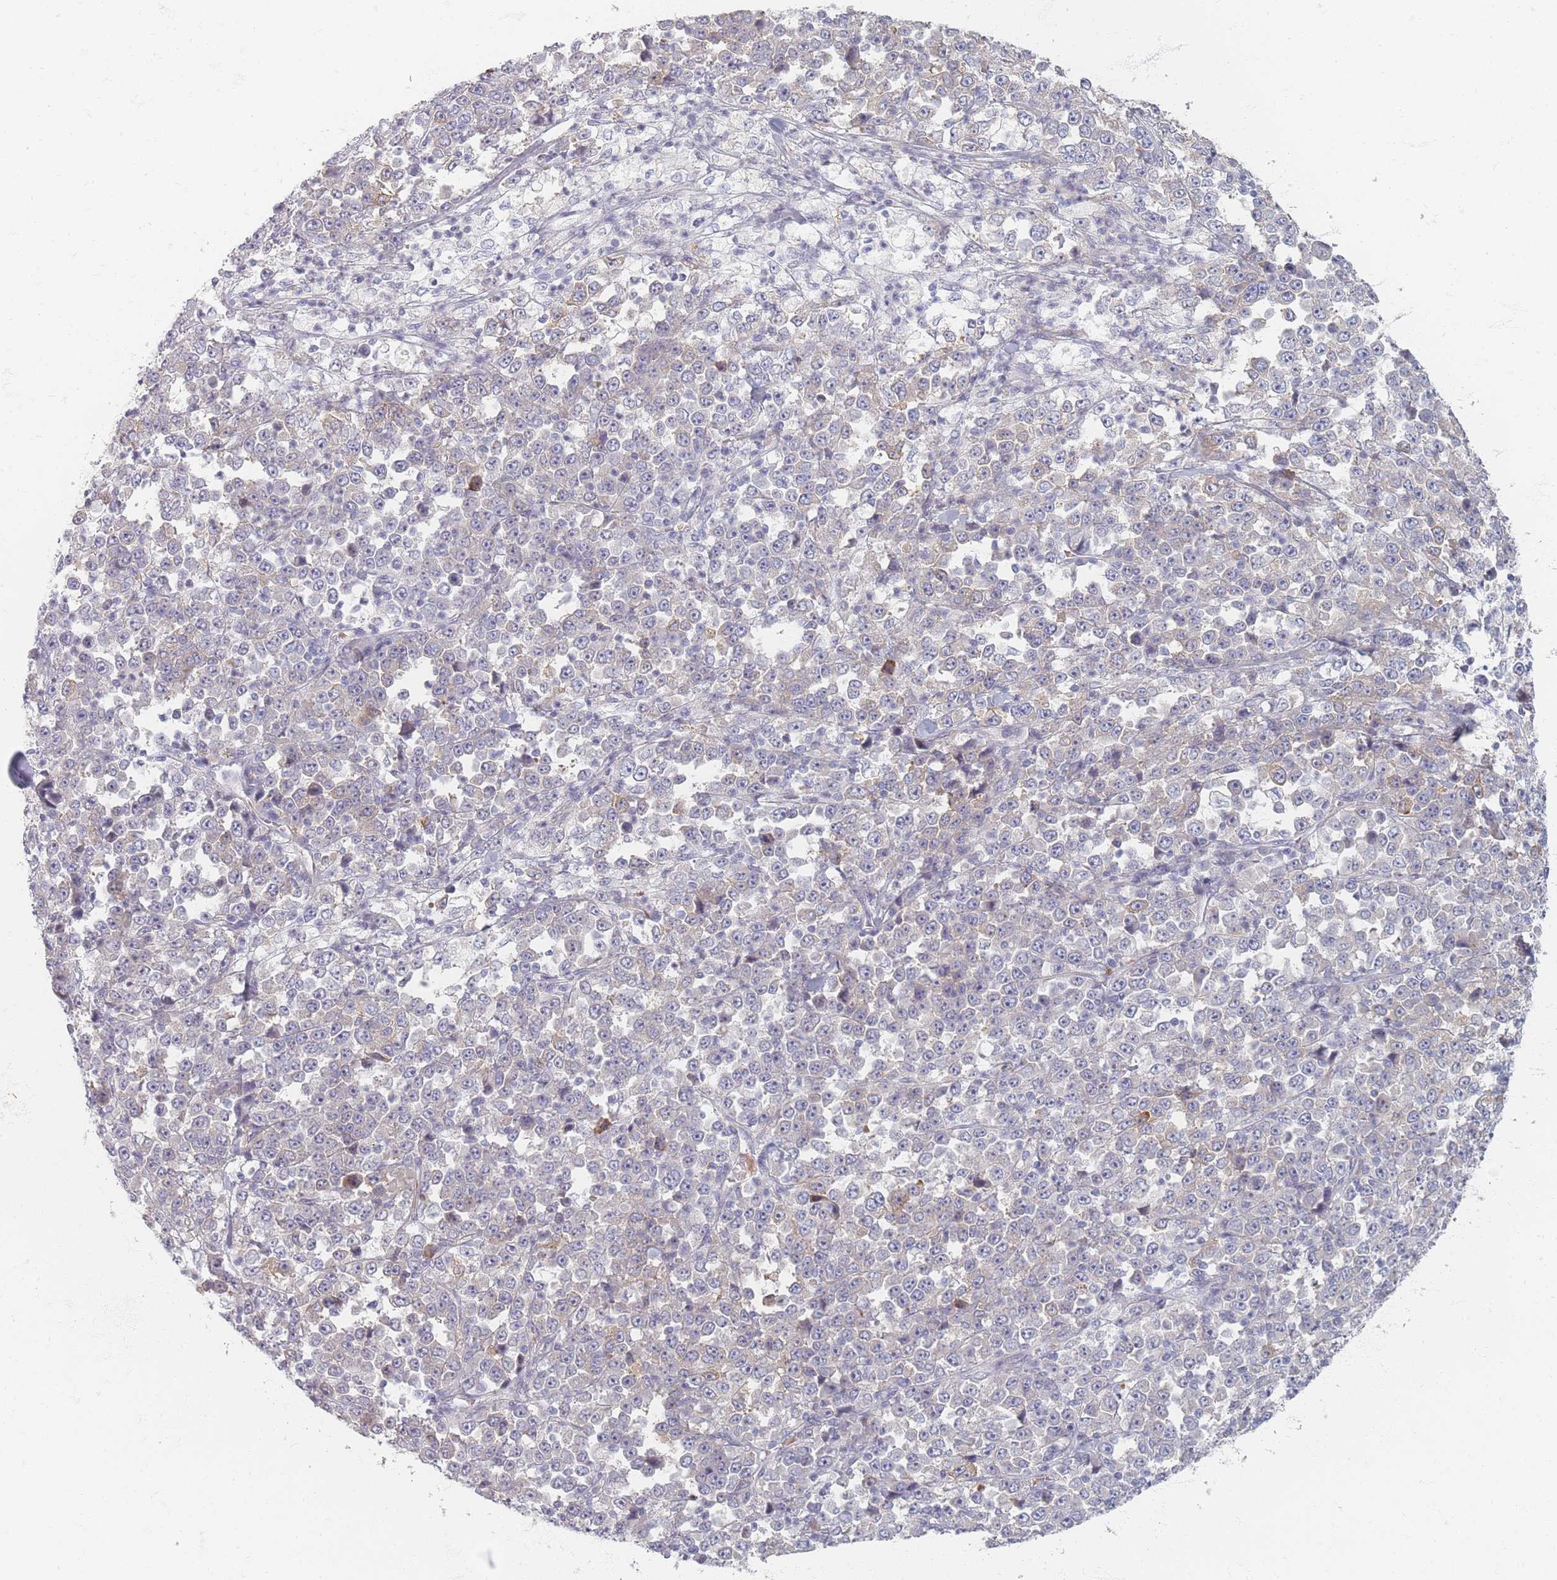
{"staining": {"intensity": "negative", "quantity": "none", "location": "none"}, "tissue": "stomach cancer", "cell_type": "Tumor cells", "image_type": "cancer", "snomed": [{"axis": "morphology", "description": "Normal tissue, NOS"}, {"axis": "morphology", "description": "Adenocarcinoma, NOS"}, {"axis": "topography", "description": "Stomach, upper"}, {"axis": "topography", "description": "Stomach"}], "caption": "There is no significant staining in tumor cells of stomach cancer (adenocarcinoma).", "gene": "TMOD1", "patient": {"sex": "male", "age": 59}}